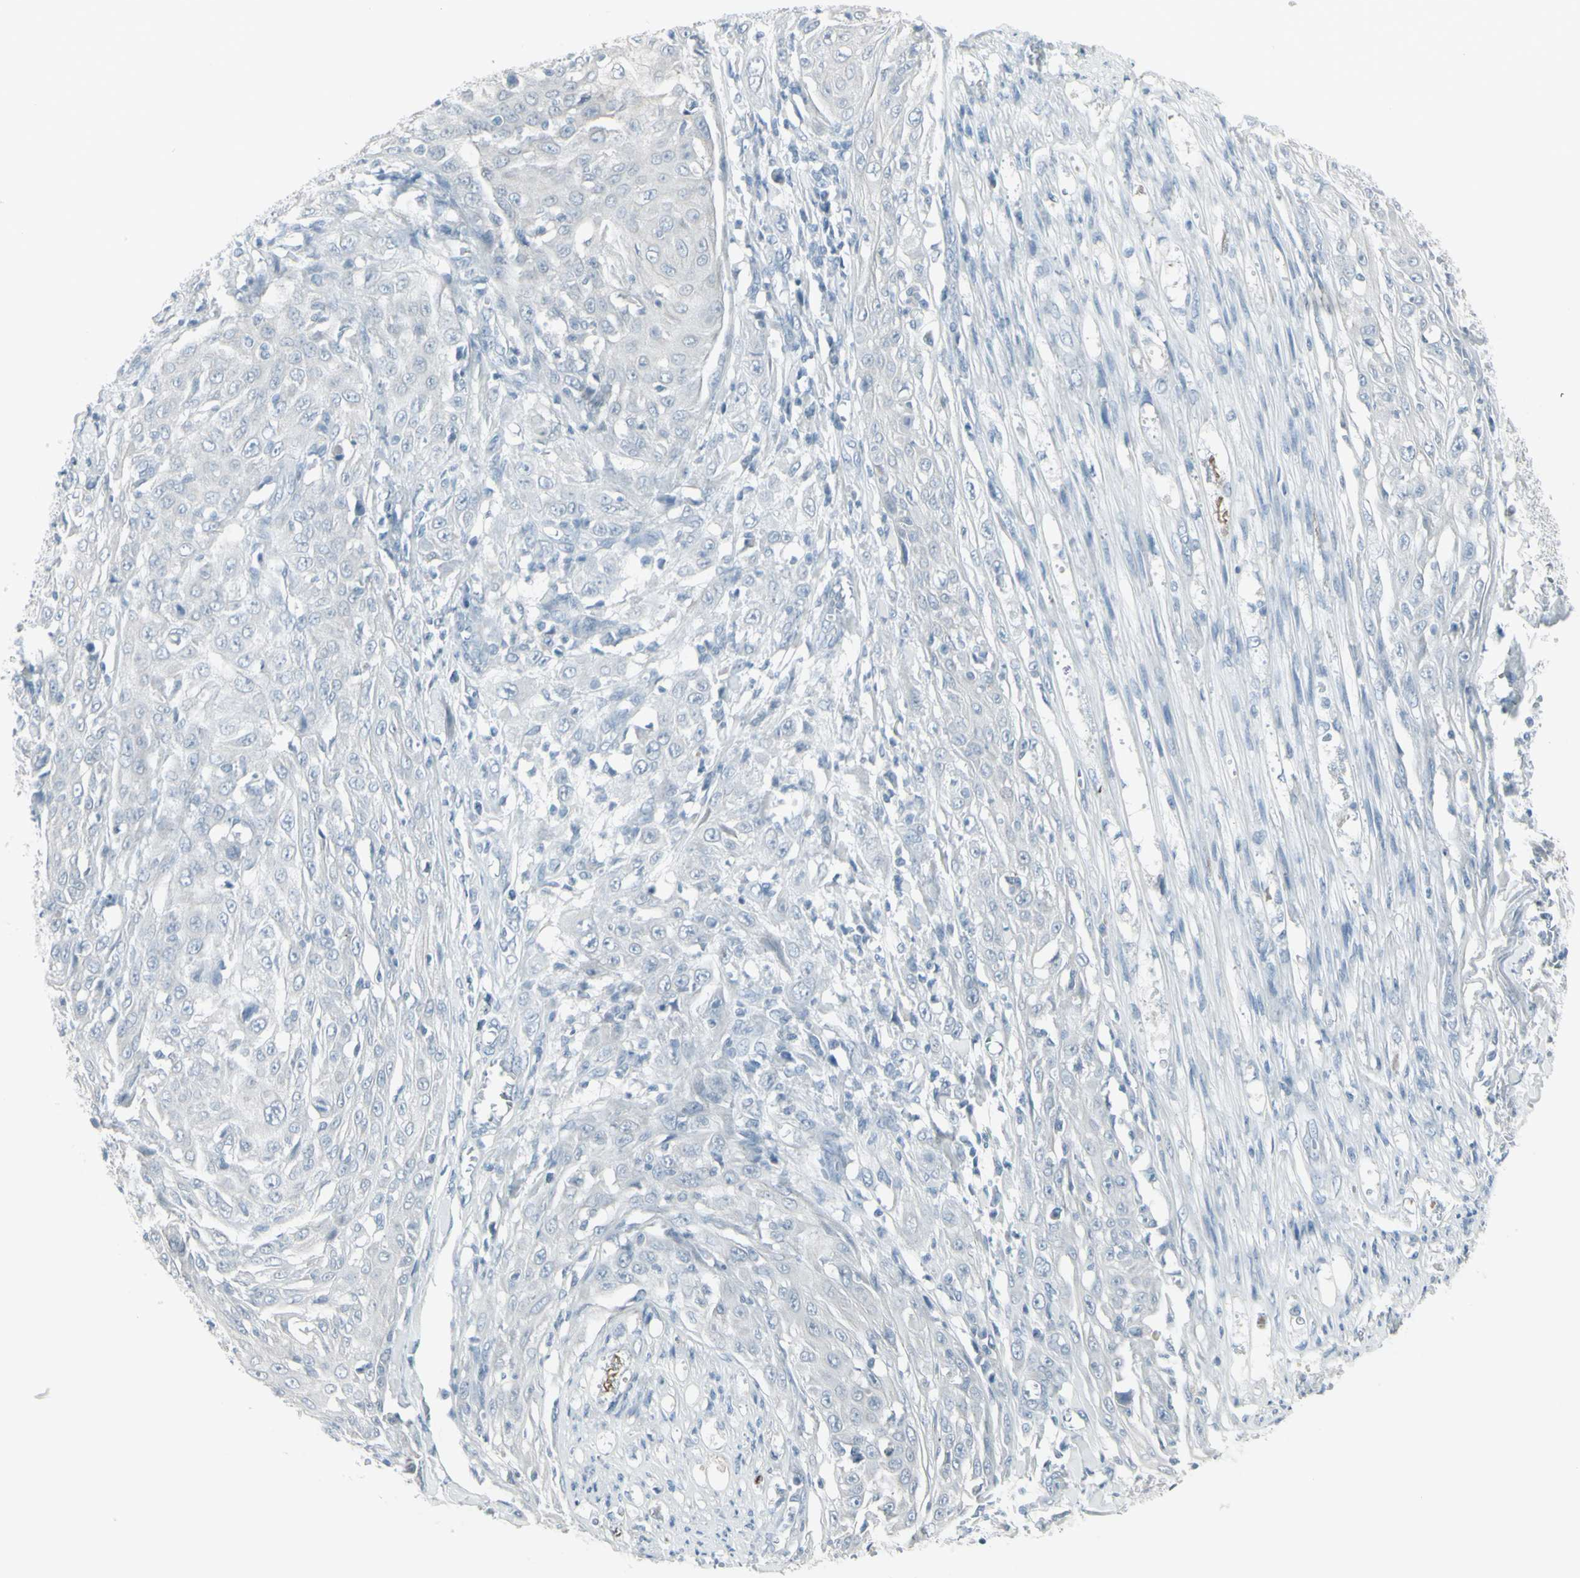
{"staining": {"intensity": "negative", "quantity": "none", "location": "none"}, "tissue": "skin cancer", "cell_type": "Tumor cells", "image_type": "cancer", "snomed": [{"axis": "morphology", "description": "Squamous cell carcinoma, NOS"}, {"axis": "morphology", "description": "Squamous cell carcinoma, metastatic, NOS"}, {"axis": "topography", "description": "Skin"}, {"axis": "topography", "description": "Lymph node"}], "caption": "High magnification brightfield microscopy of skin squamous cell carcinoma stained with DAB (brown) and counterstained with hematoxylin (blue): tumor cells show no significant positivity. Nuclei are stained in blue.", "gene": "RAB3A", "patient": {"sex": "male", "age": 75}}